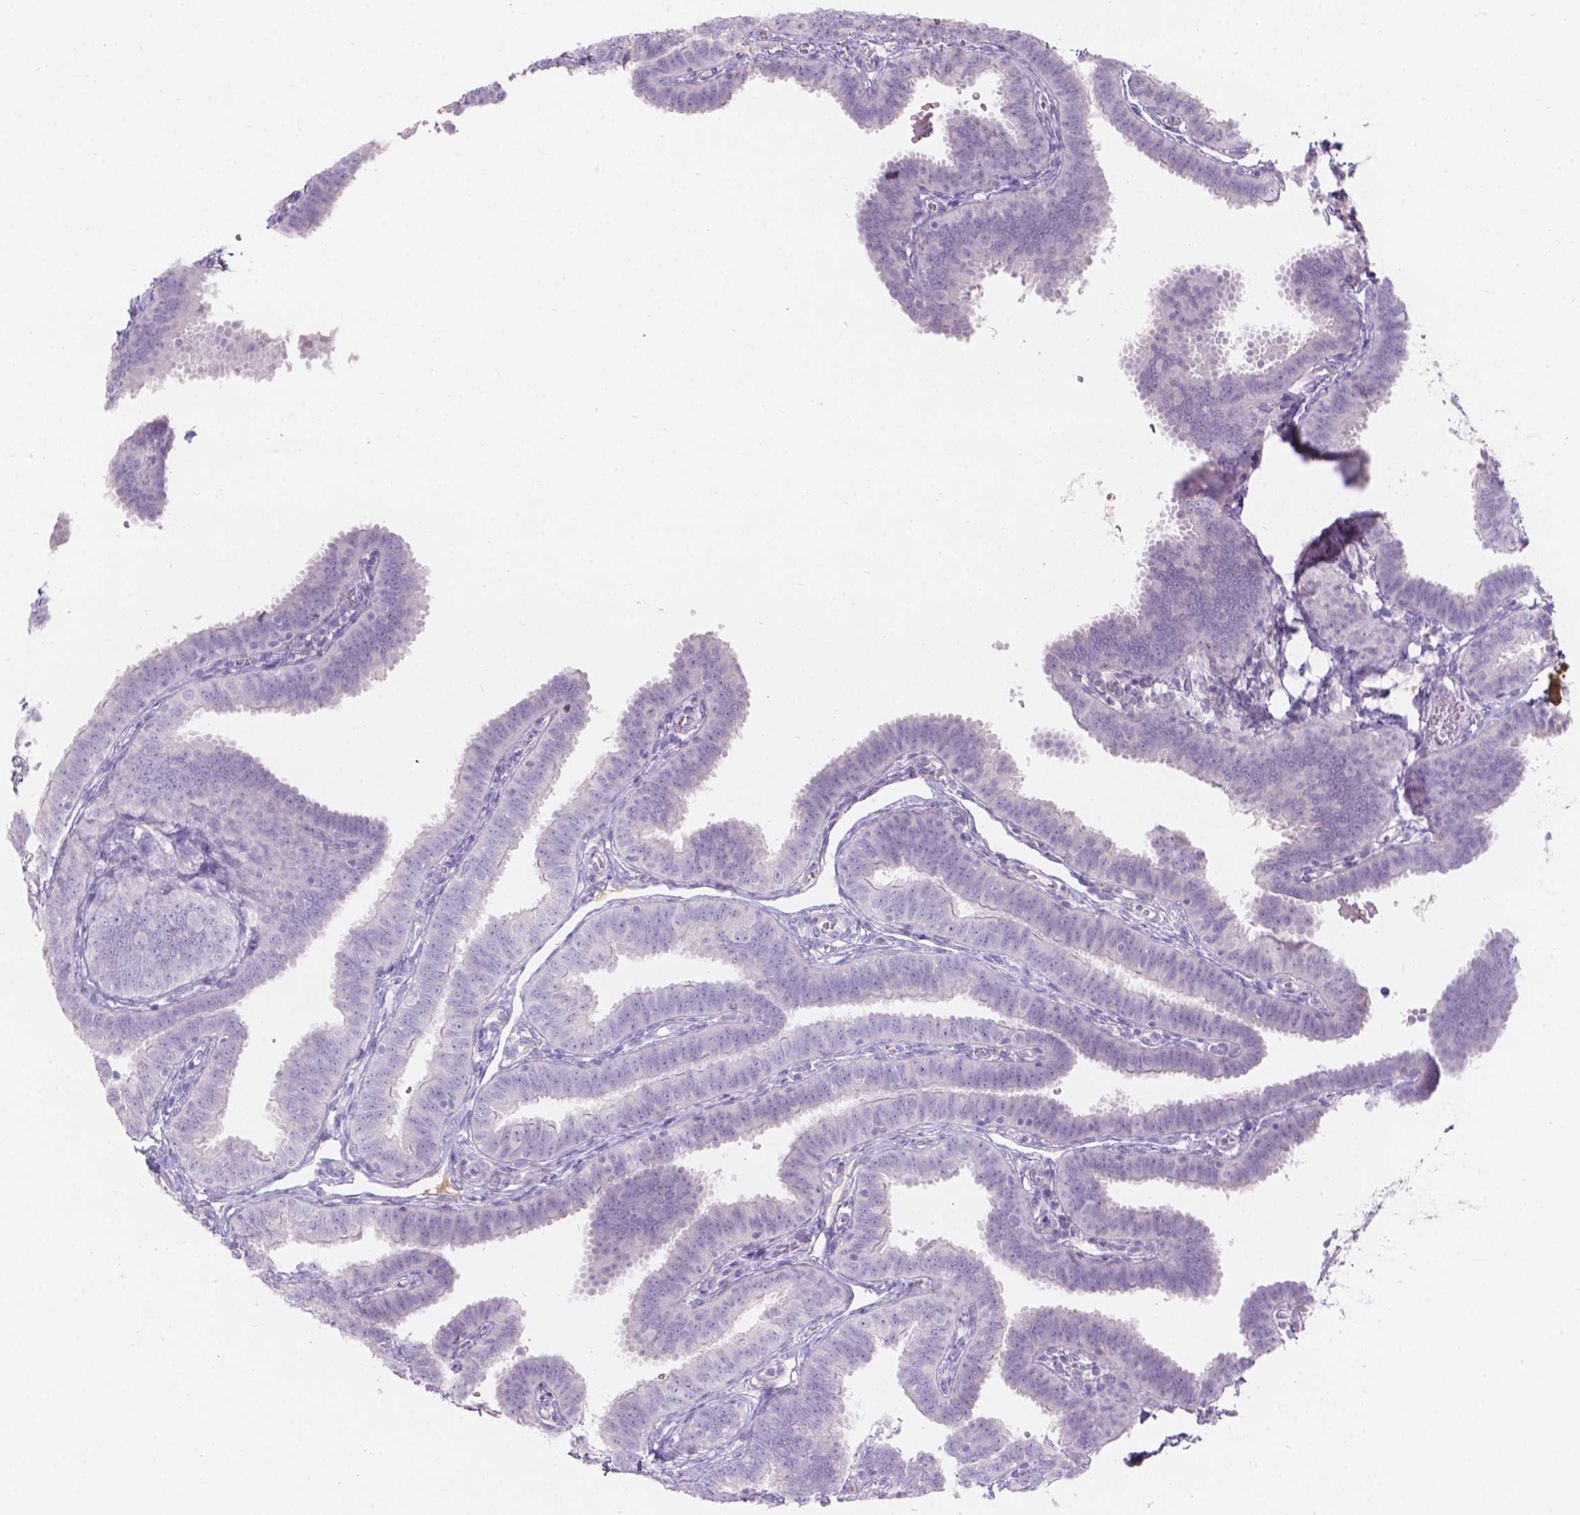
{"staining": {"intensity": "negative", "quantity": "none", "location": "none"}, "tissue": "fallopian tube", "cell_type": "Glandular cells", "image_type": "normal", "snomed": [{"axis": "morphology", "description": "Normal tissue, NOS"}, {"axis": "topography", "description": "Fallopian tube"}], "caption": "Immunohistochemical staining of normal human fallopian tube demonstrates no significant expression in glandular cells.", "gene": "GAL3ST2", "patient": {"sex": "female", "age": 25}}